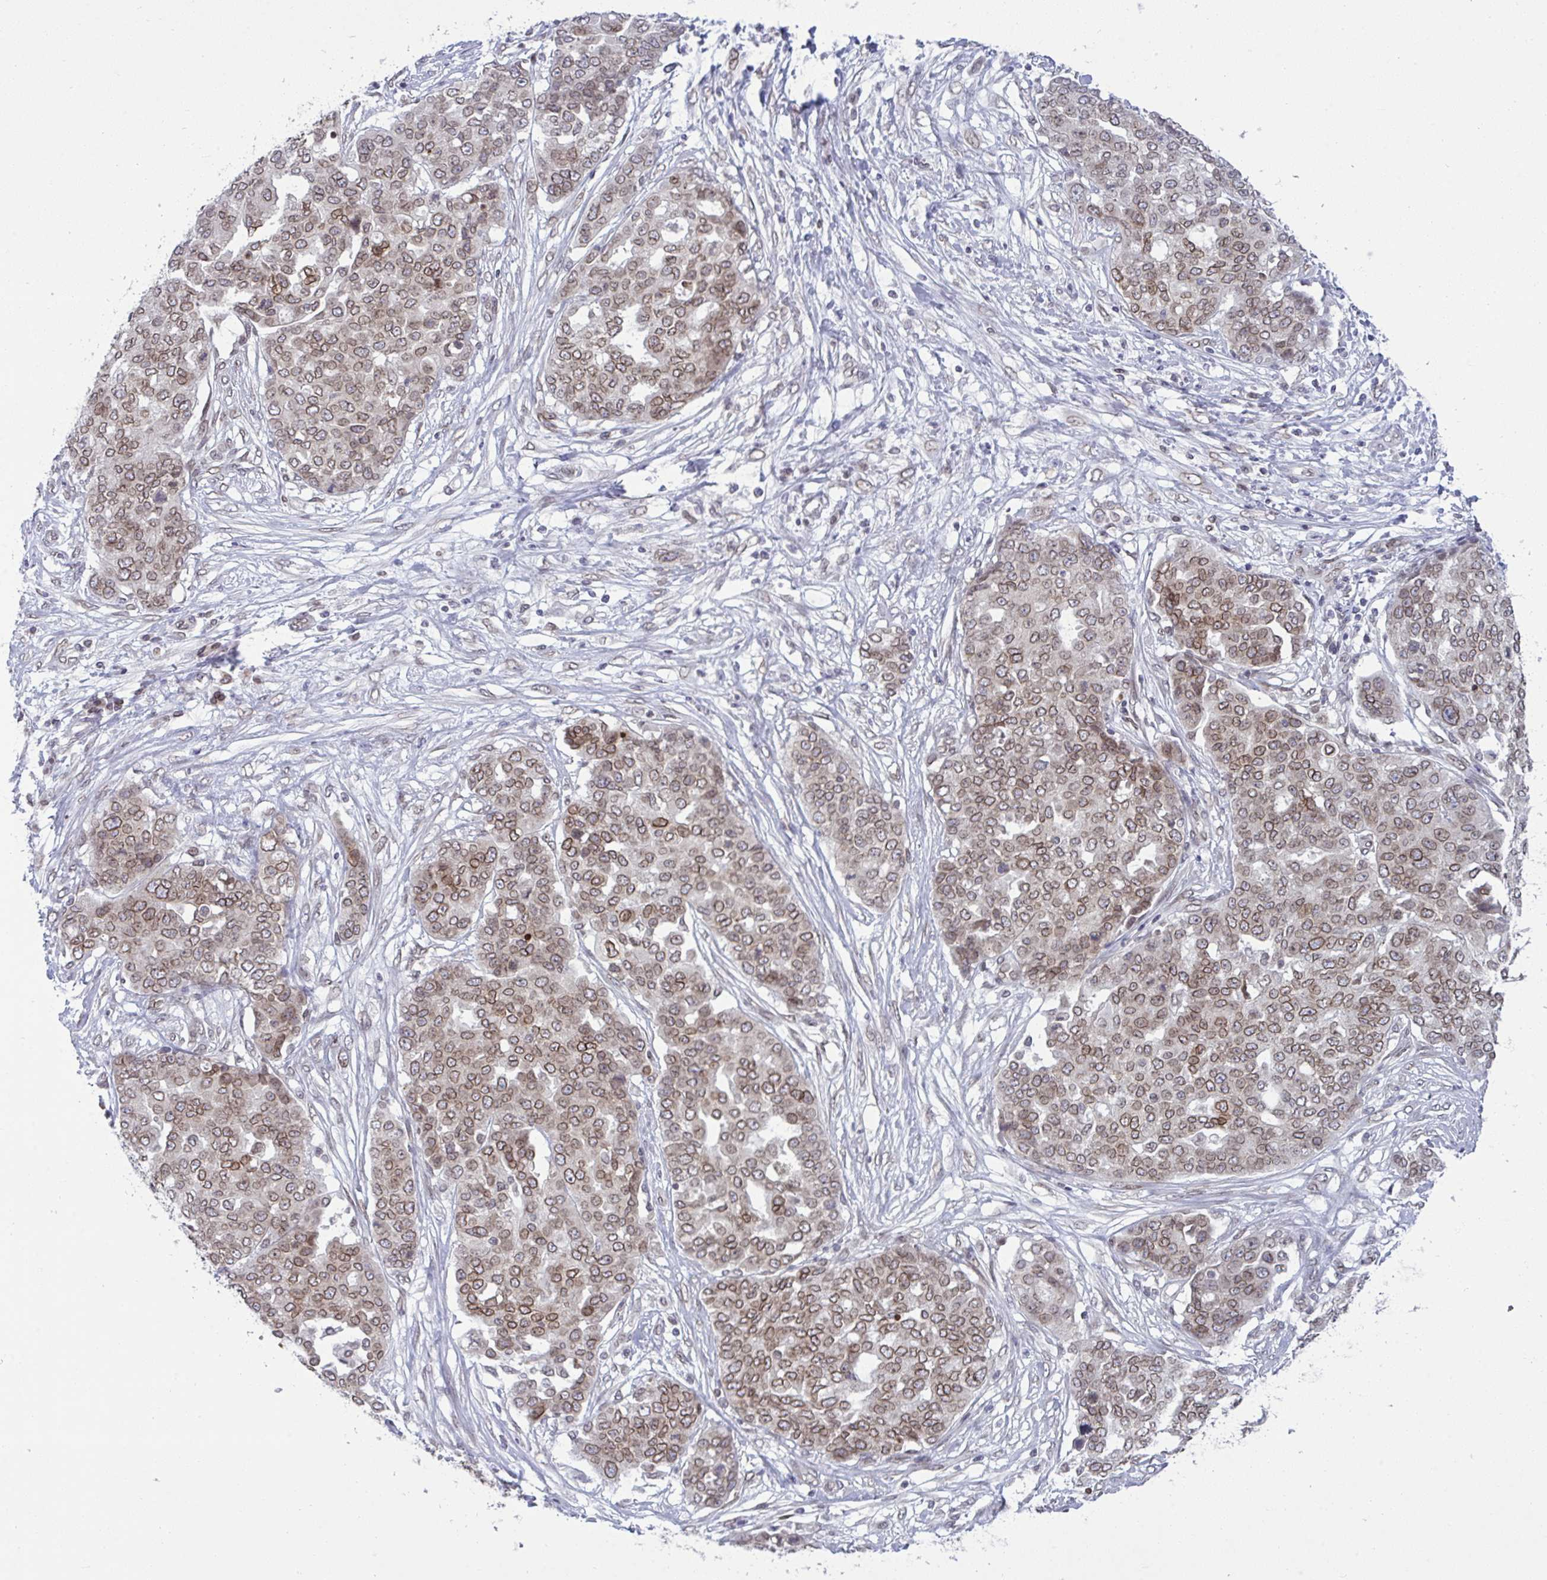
{"staining": {"intensity": "moderate", "quantity": ">75%", "location": "cytoplasmic/membranous,nuclear"}, "tissue": "ovarian cancer", "cell_type": "Tumor cells", "image_type": "cancer", "snomed": [{"axis": "morphology", "description": "Cystadenocarcinoma, serous, NOS"}, {"axis": "topography", "description": "Soft tissue"}, {"axis": "topography", "description": "Ovary"}], "caption": "High-power microscopy captured an immunohistochemistry image of serous cystadenocarcinoma (ovarian), revealing moderate cytoplasmic/membranous and nuclear staining in about >75% of tumor cells.", "gene": "RANBP2", "patient": {"sex": "female", "age": 57}}